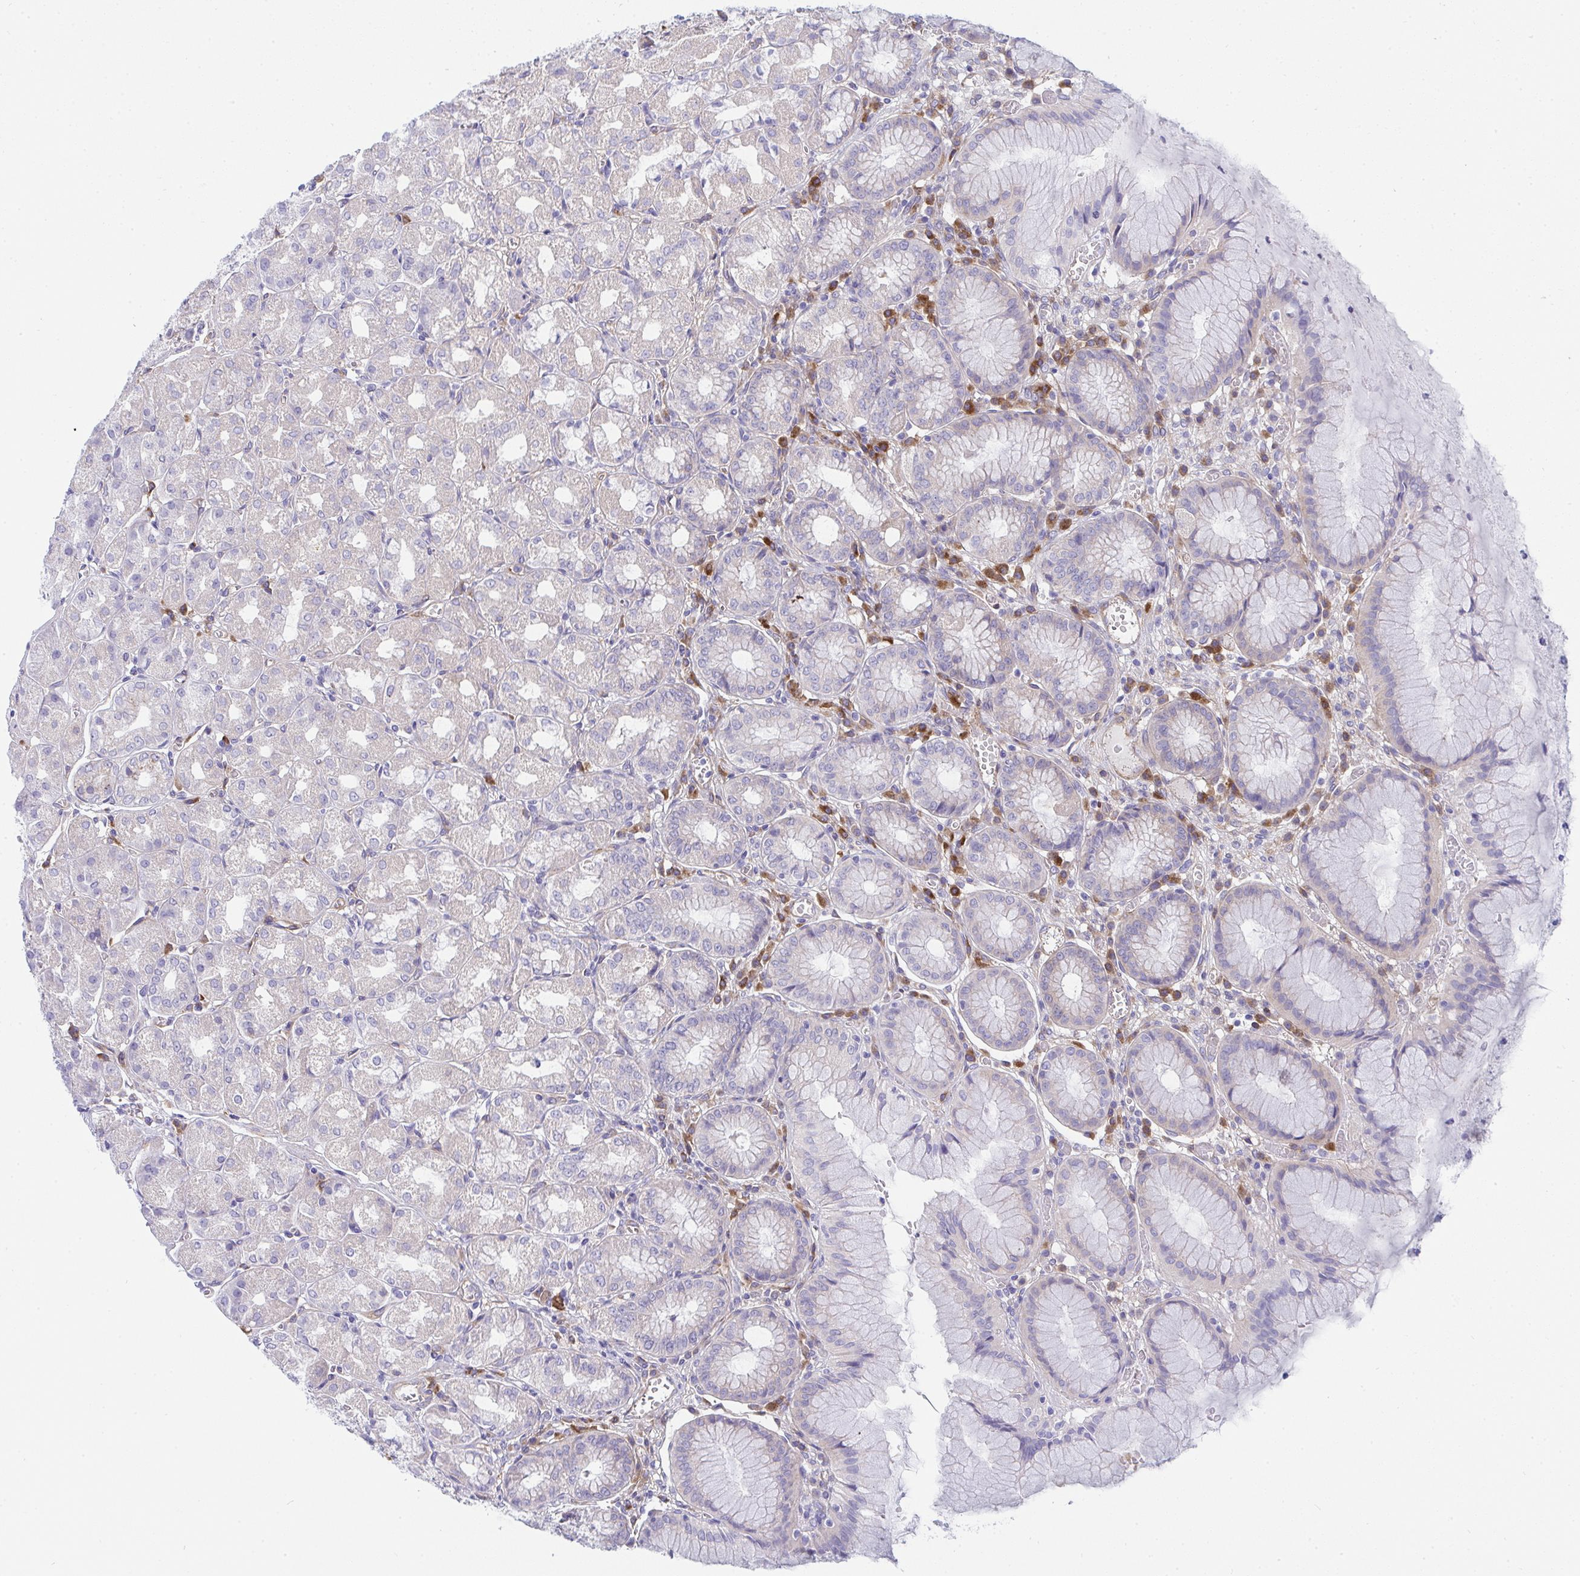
{"staining": {"intensity": "weak", "quantity": "<25%", "location": "cytoplasmic/membranous"}, "tissue": "stomach", "cell_type": "Glandular cells", "image_type": "normal", "snomed": [{"axis": "morphology", "description": "Normal tissue, NOS"}, {"axis": "topography", "description": "Stomach"}], "caption": "Immunohistochemistry (IHC) image of benign stomach: human stomach stained with DAB reveals no significant protein expression in glandular cells. Brightfield microscopy of immunohistochemistry (IHC) stained with DAB (3,3'-diaminobenzidine) (brown) and hematoxylin (blue), captured at high magnification.", "gene": "GAB1", "patient": {"sex": "male", "age": 55}}